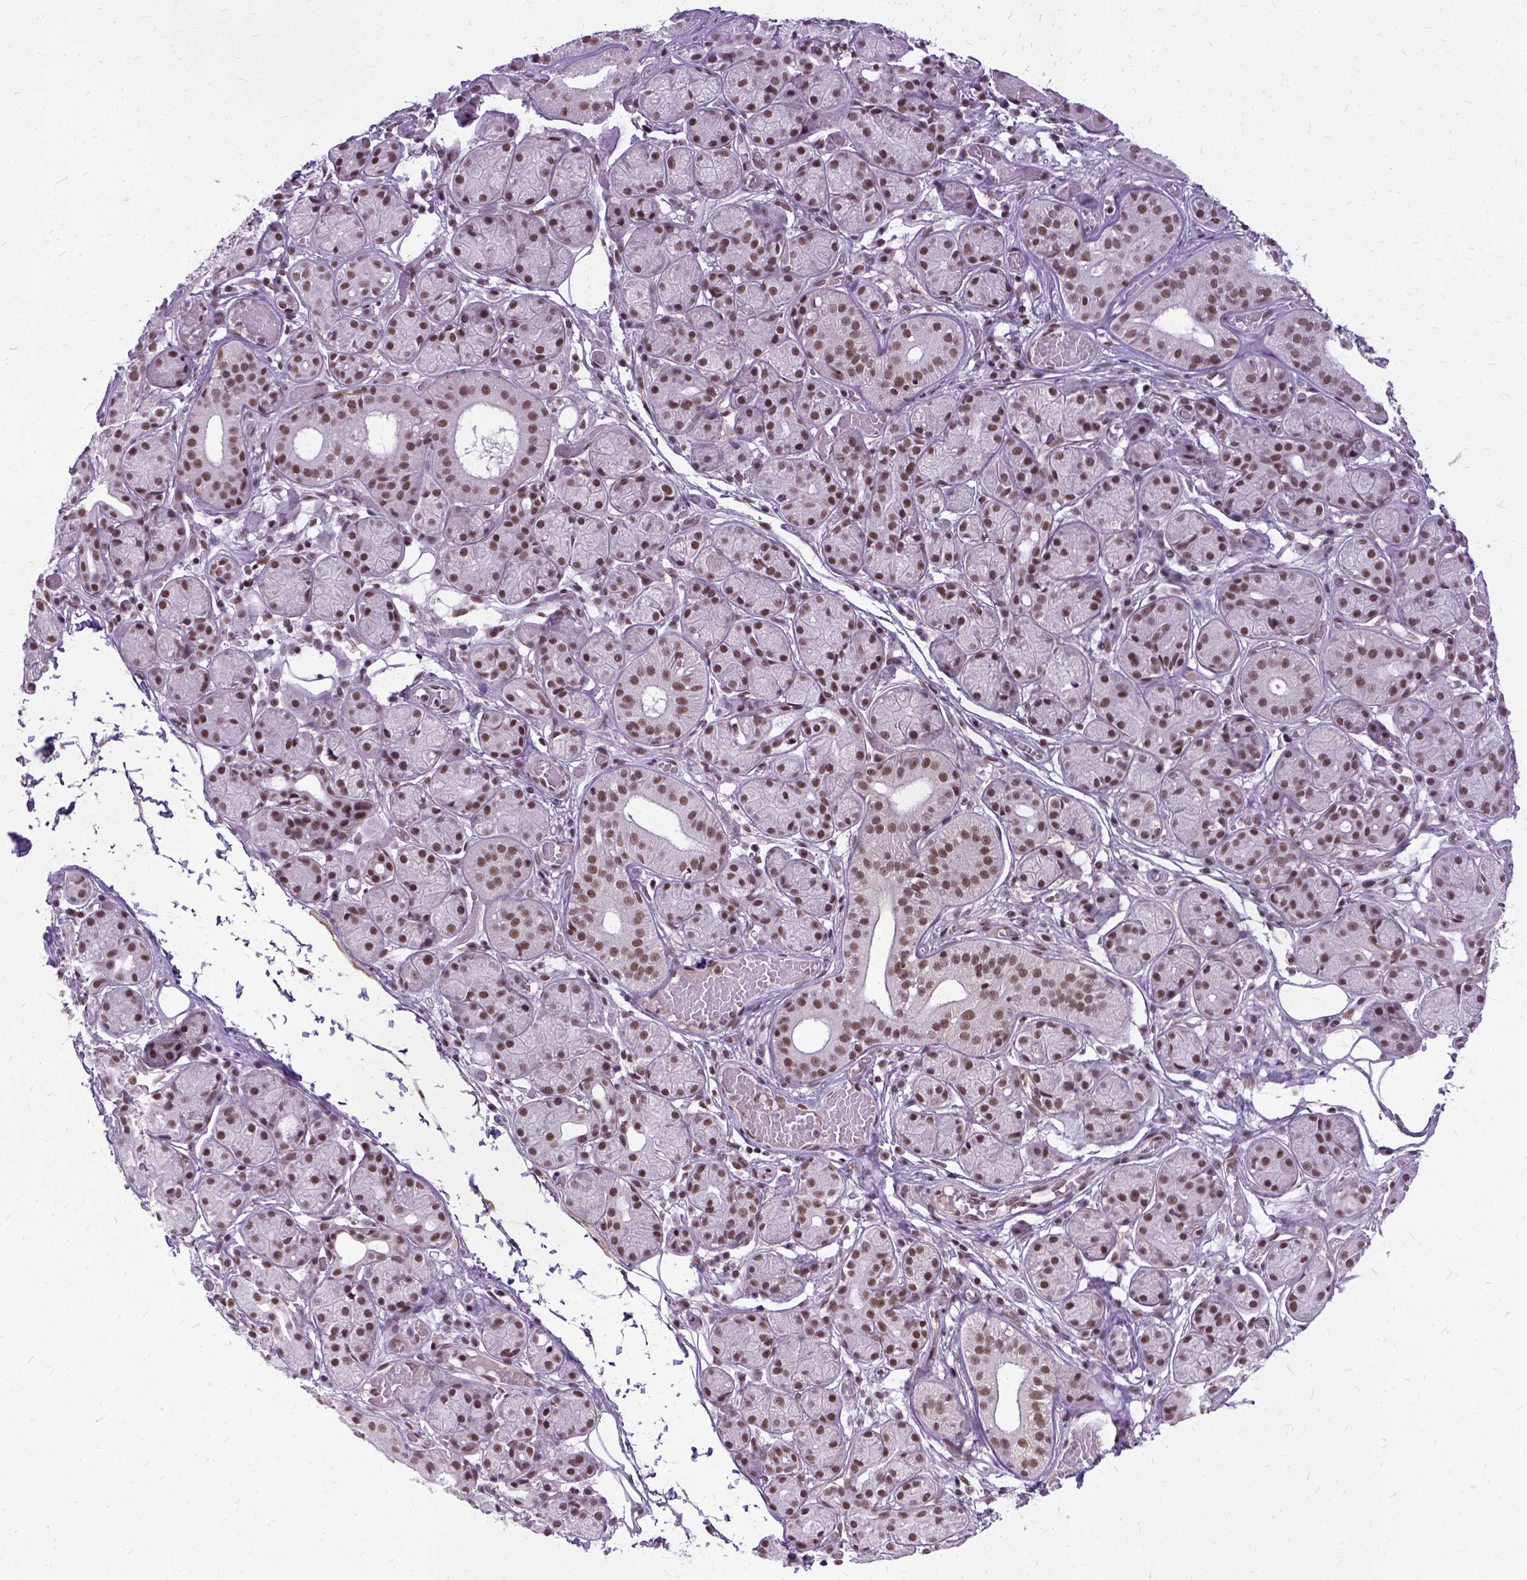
{"staining": {"intensity": "moderate", "quantity": ">75%", "location": "nuclear"}, "tissue": "salivary gland", "cell_type": "Glandular cells", "image_type": "normal", "snomed": [{"axis": "morphology", "description": "Normal tissue, NOS"}, {"axis": "topography", "description": "Salivary gland"}, {"axis": "topography", "description": "Peripheral nerve tissue"}], "caption": "Moderate nuclear positivity for a protein is seen in approximately >75% of glandular cells of unremarkable salivary gland using immunohistochemistry.", "gene": "SETD1A", "patient": {"sex": "male", "age": 71}}